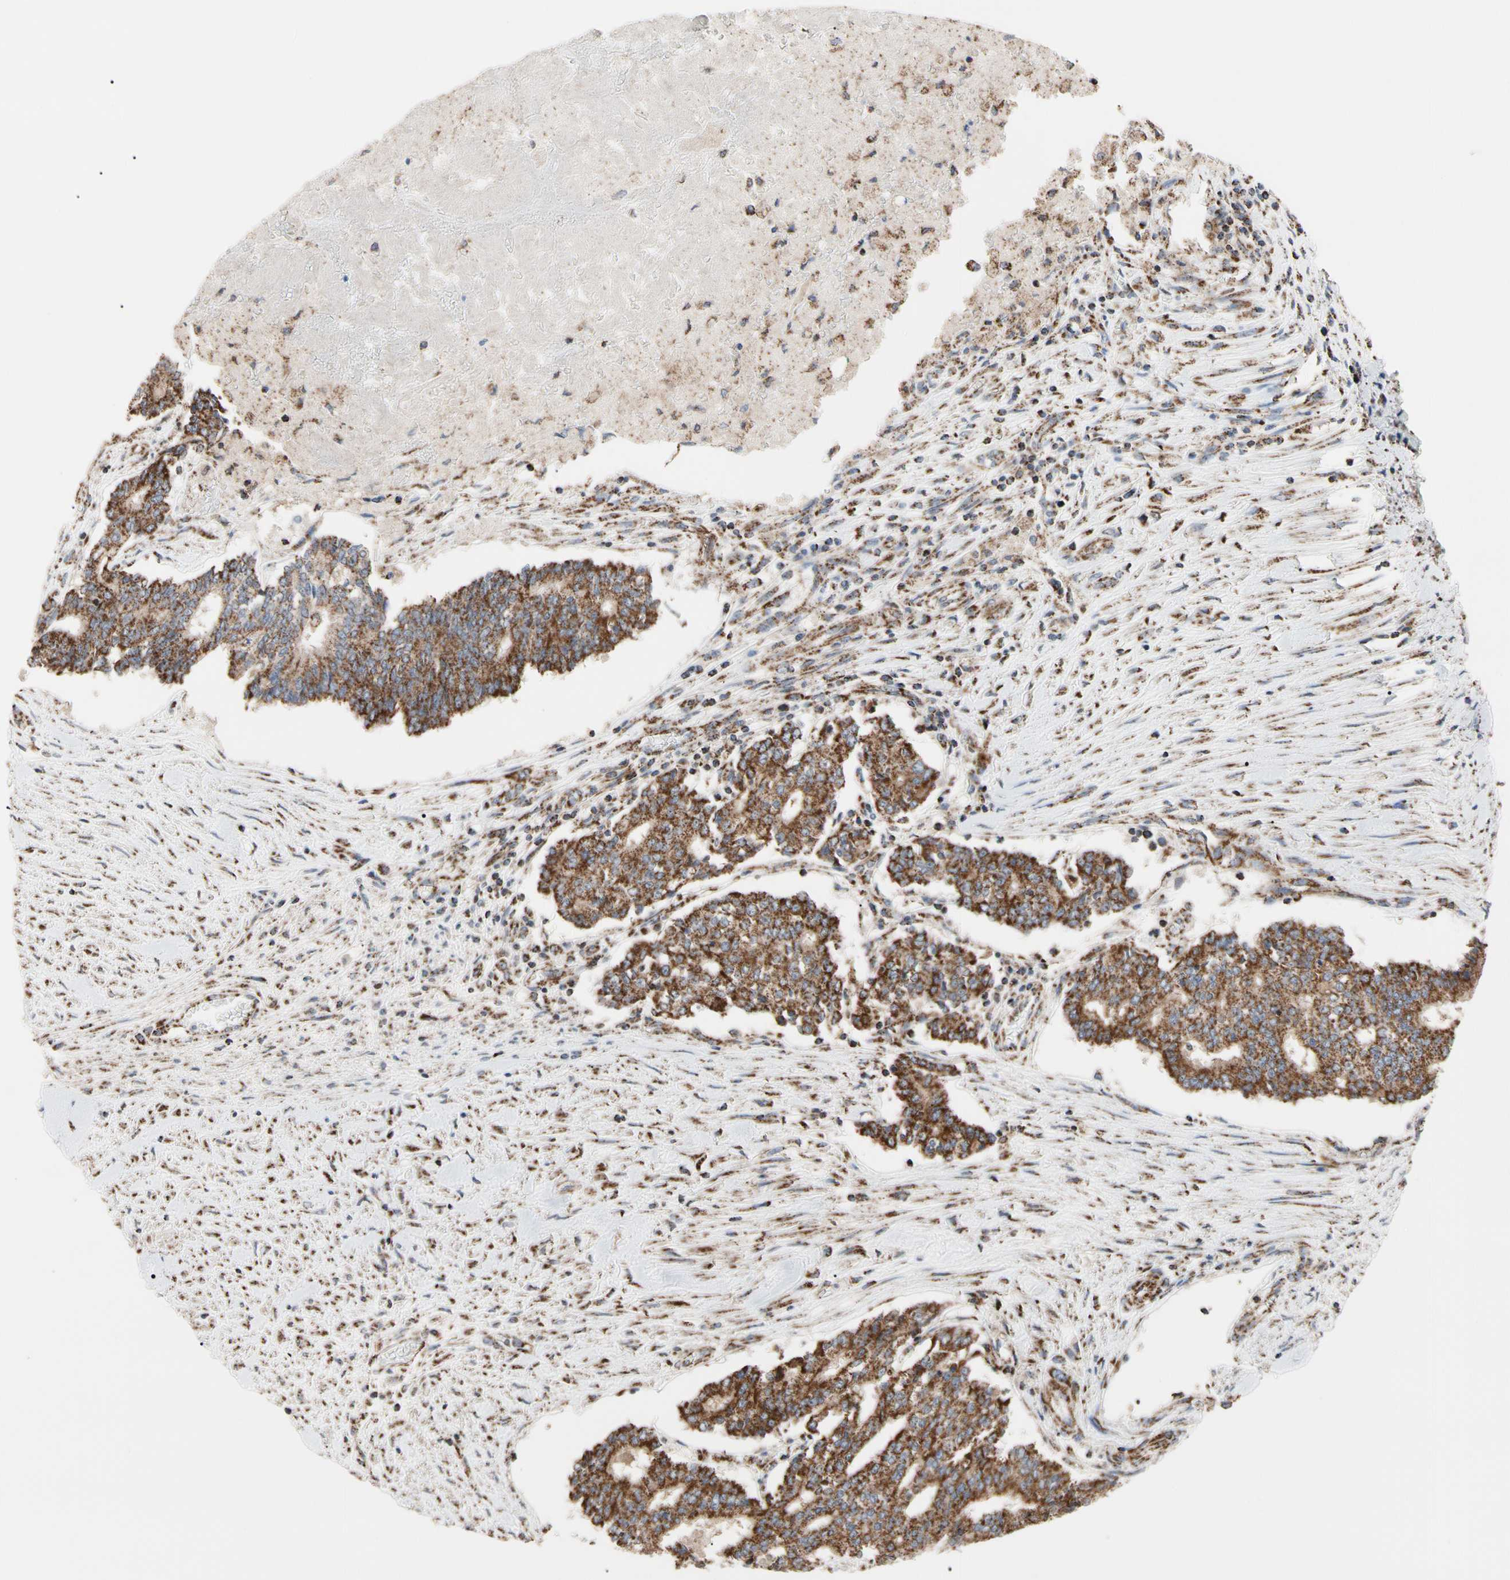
{"staining": {"intensity": "strong", "quantity": ">75%", "location": "cytoplasmic/membranous"}, "tissue": "prostate cancer", "cell_type": "Tumor cells", "image_type": "cancer", "snomed": [{"axis": "morphology", "description": "Adenocarcinoma, High grade"}, {"axis": "topography", "description": "Prostate"}], "caption": "Prostate cancer stained for a protein exhibits strong cytoplasmic/membranous positivity in tumor cells. (DAB = brown stain, brightfield microscopy at high magnification).", "gene": "FAM110B", "patient": {"sex": "male", "age": 55}}